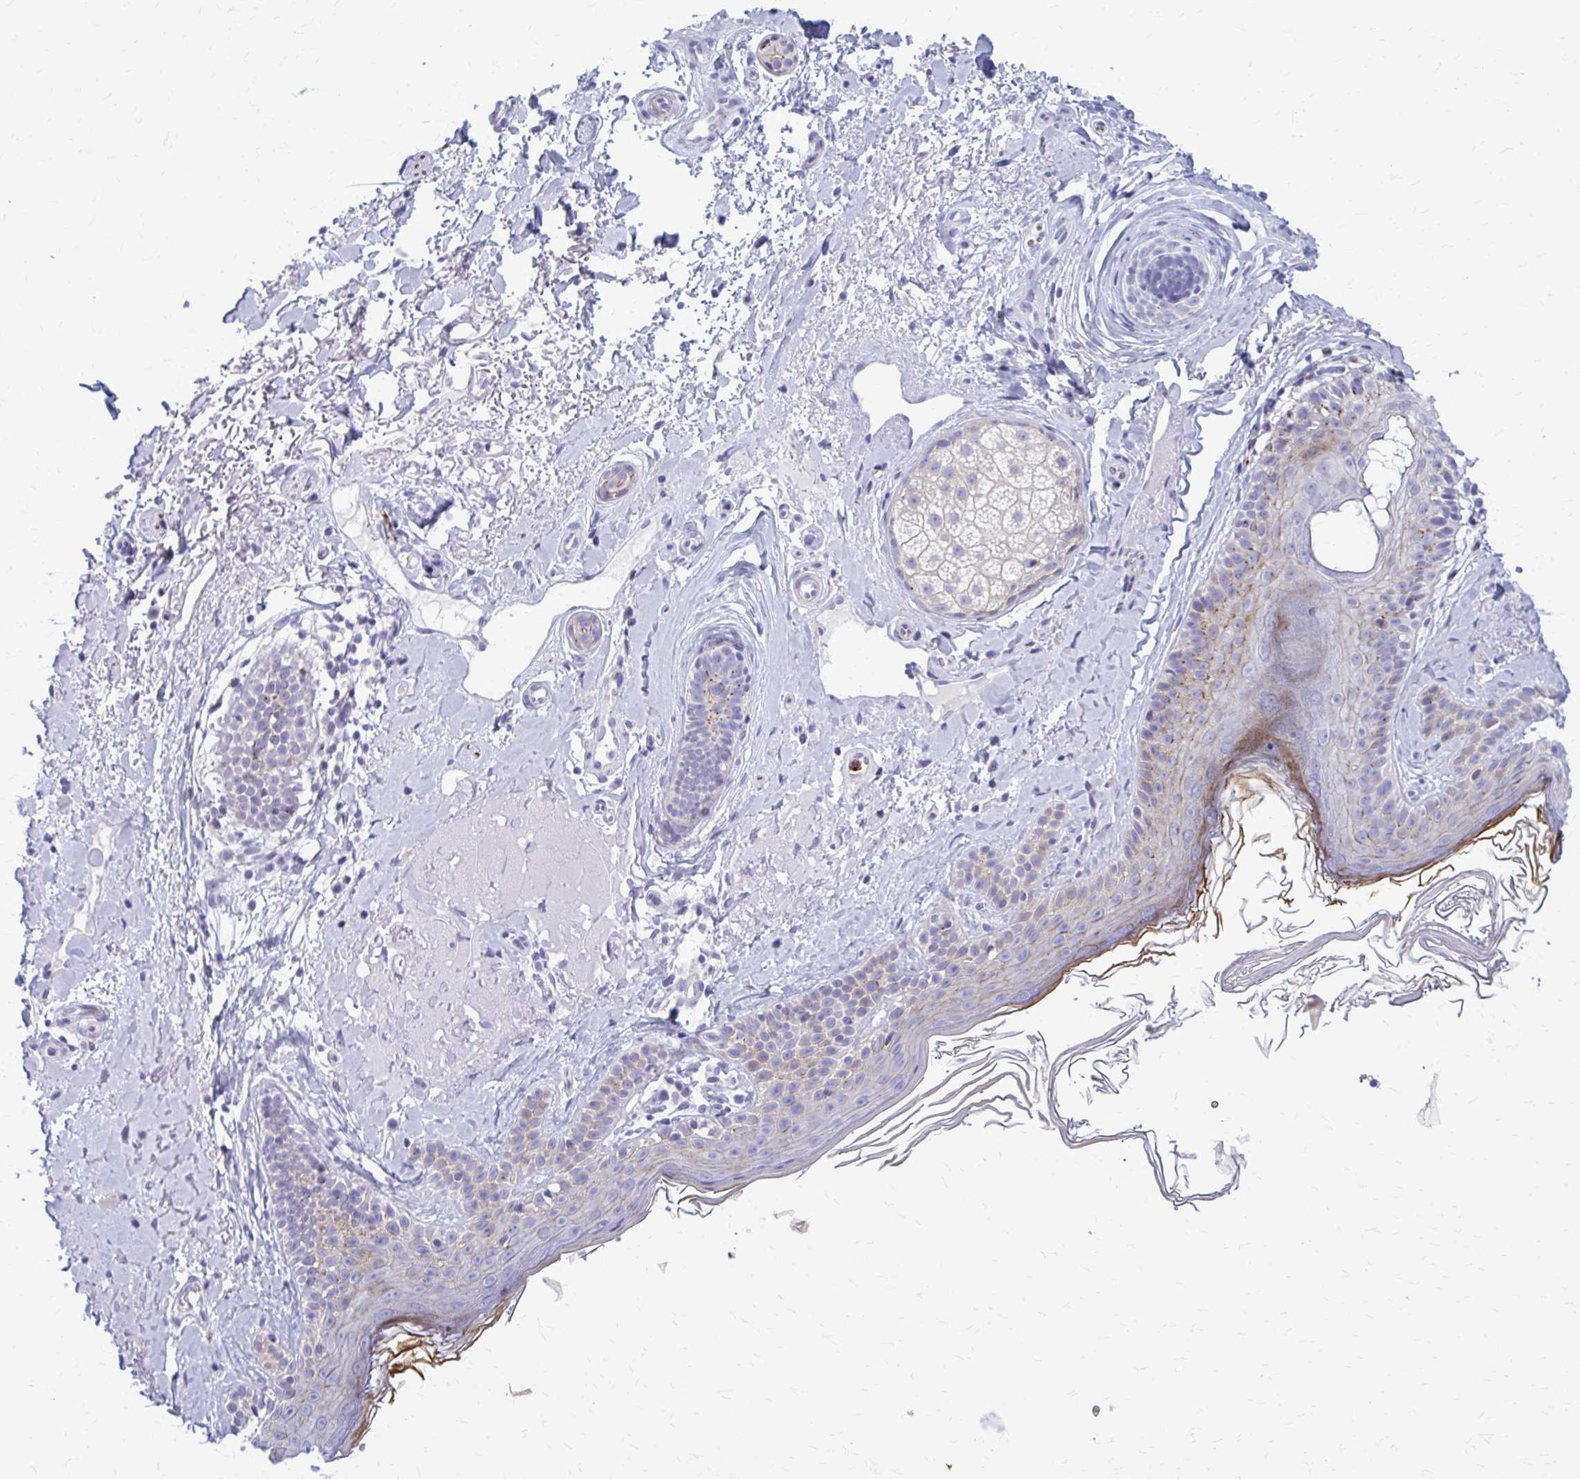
{"staining": {"intensity": "negative", "quantity": "none", "location": "none"}, "tissue": "skin", "cell_type": "Fibroblasts", "image_type": "normal", "snomed": [{"axis": "morphology", "description": "Normal tissue, NOS"}, {"axis": "topography", "description": "Skin"}], "caption": "The image shows no staining of fibroblasts in benign skin. (DAB immunohistochemistry with hematoxylin counter stain).", "gene": "PEDS1", "patient": {"sex": "male", "age": 73}}